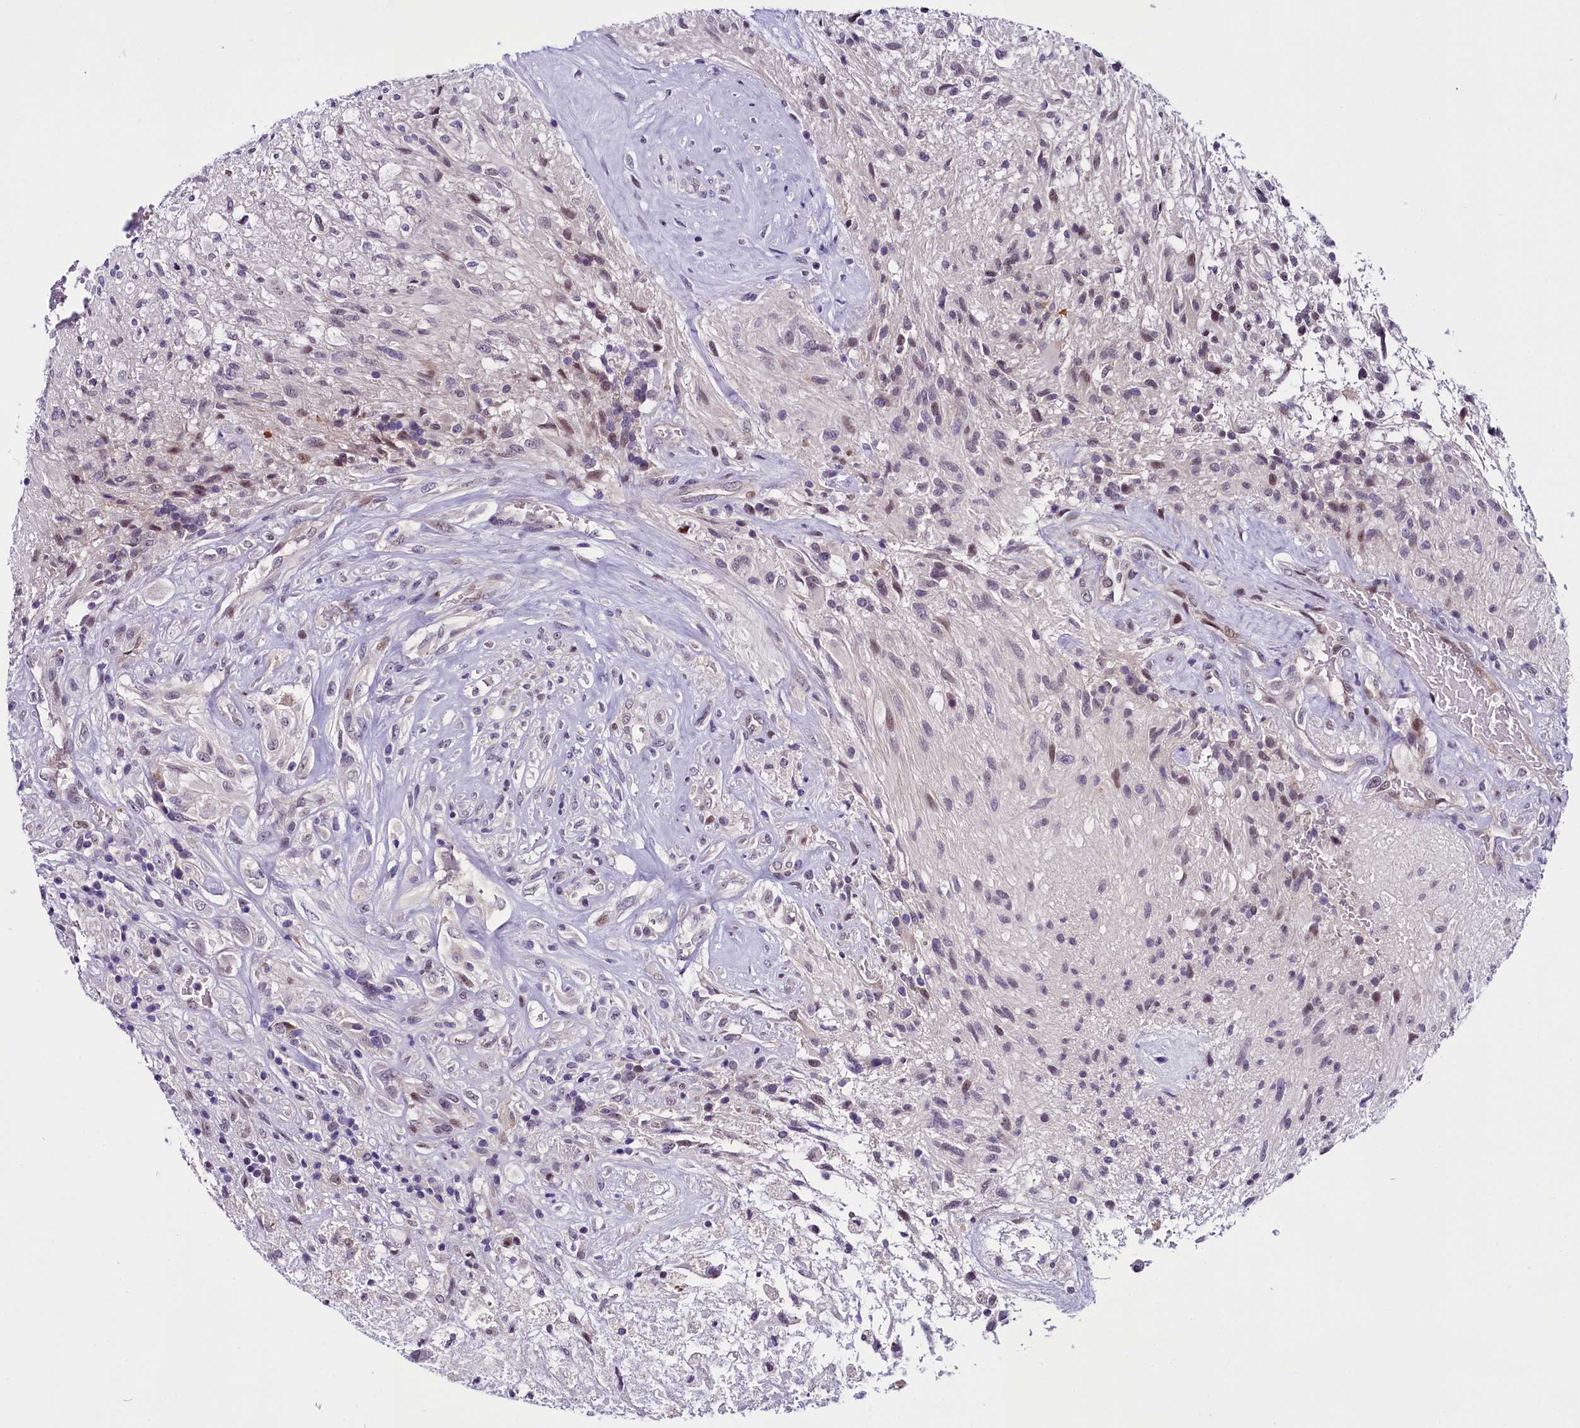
{"staining": {"intensity": "weak", "quantity": "<25%", "location": "nuclear"}, "tissue": "glioma", "cell_type": "Tumor cells", "image_type": "cancer", "snomed": [{"axis": "morphology", "description": "Glioma, malignant, High grade"}, {"axis": "topography", "description": "Brain"}], "caption": "IHC of human malignant high-grade glioma reveals no staining in tumor cells.", "gene": "CCDC106", "patient": {"sex": "male", "age": 56}}